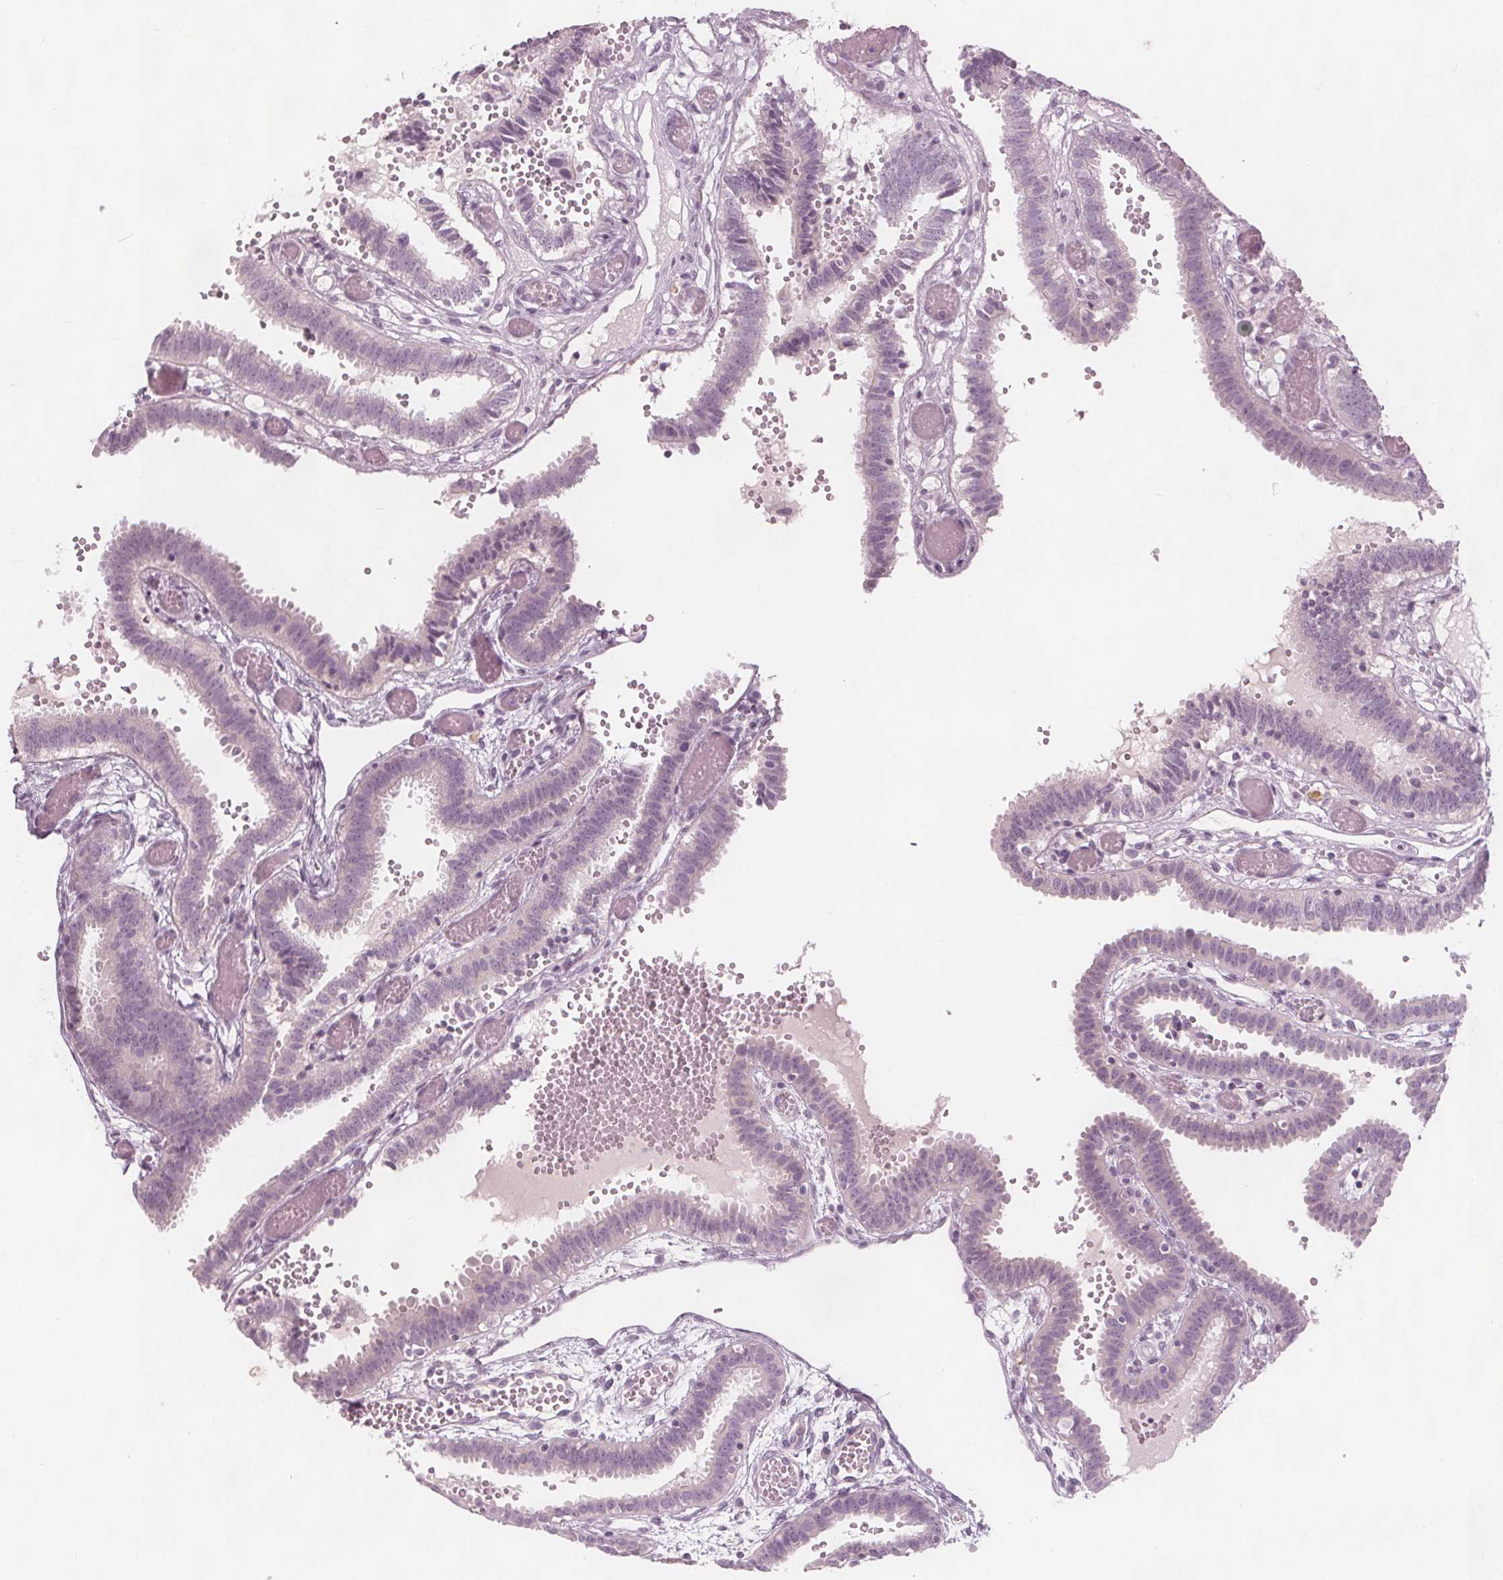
{"staining": {"intensity": "negative", "quantity": "none", "location": "none"}, "tissue": "fallopian tube", "cell_type": "Glandular cells", "image_type": "normal", "snomed": [{"axis": "morphology", "description": "Normal tissue, NOS"}, {"axis": "topography", "description": "Fallopian tube"}], "caption": "Immunohistochemistry micrograph of normal human fallopian tube stained for a protein (brown), which reveals no staining in glandular cells.", "gene": "BRSK1", "patient": {"sex": "female", "age": 37}}